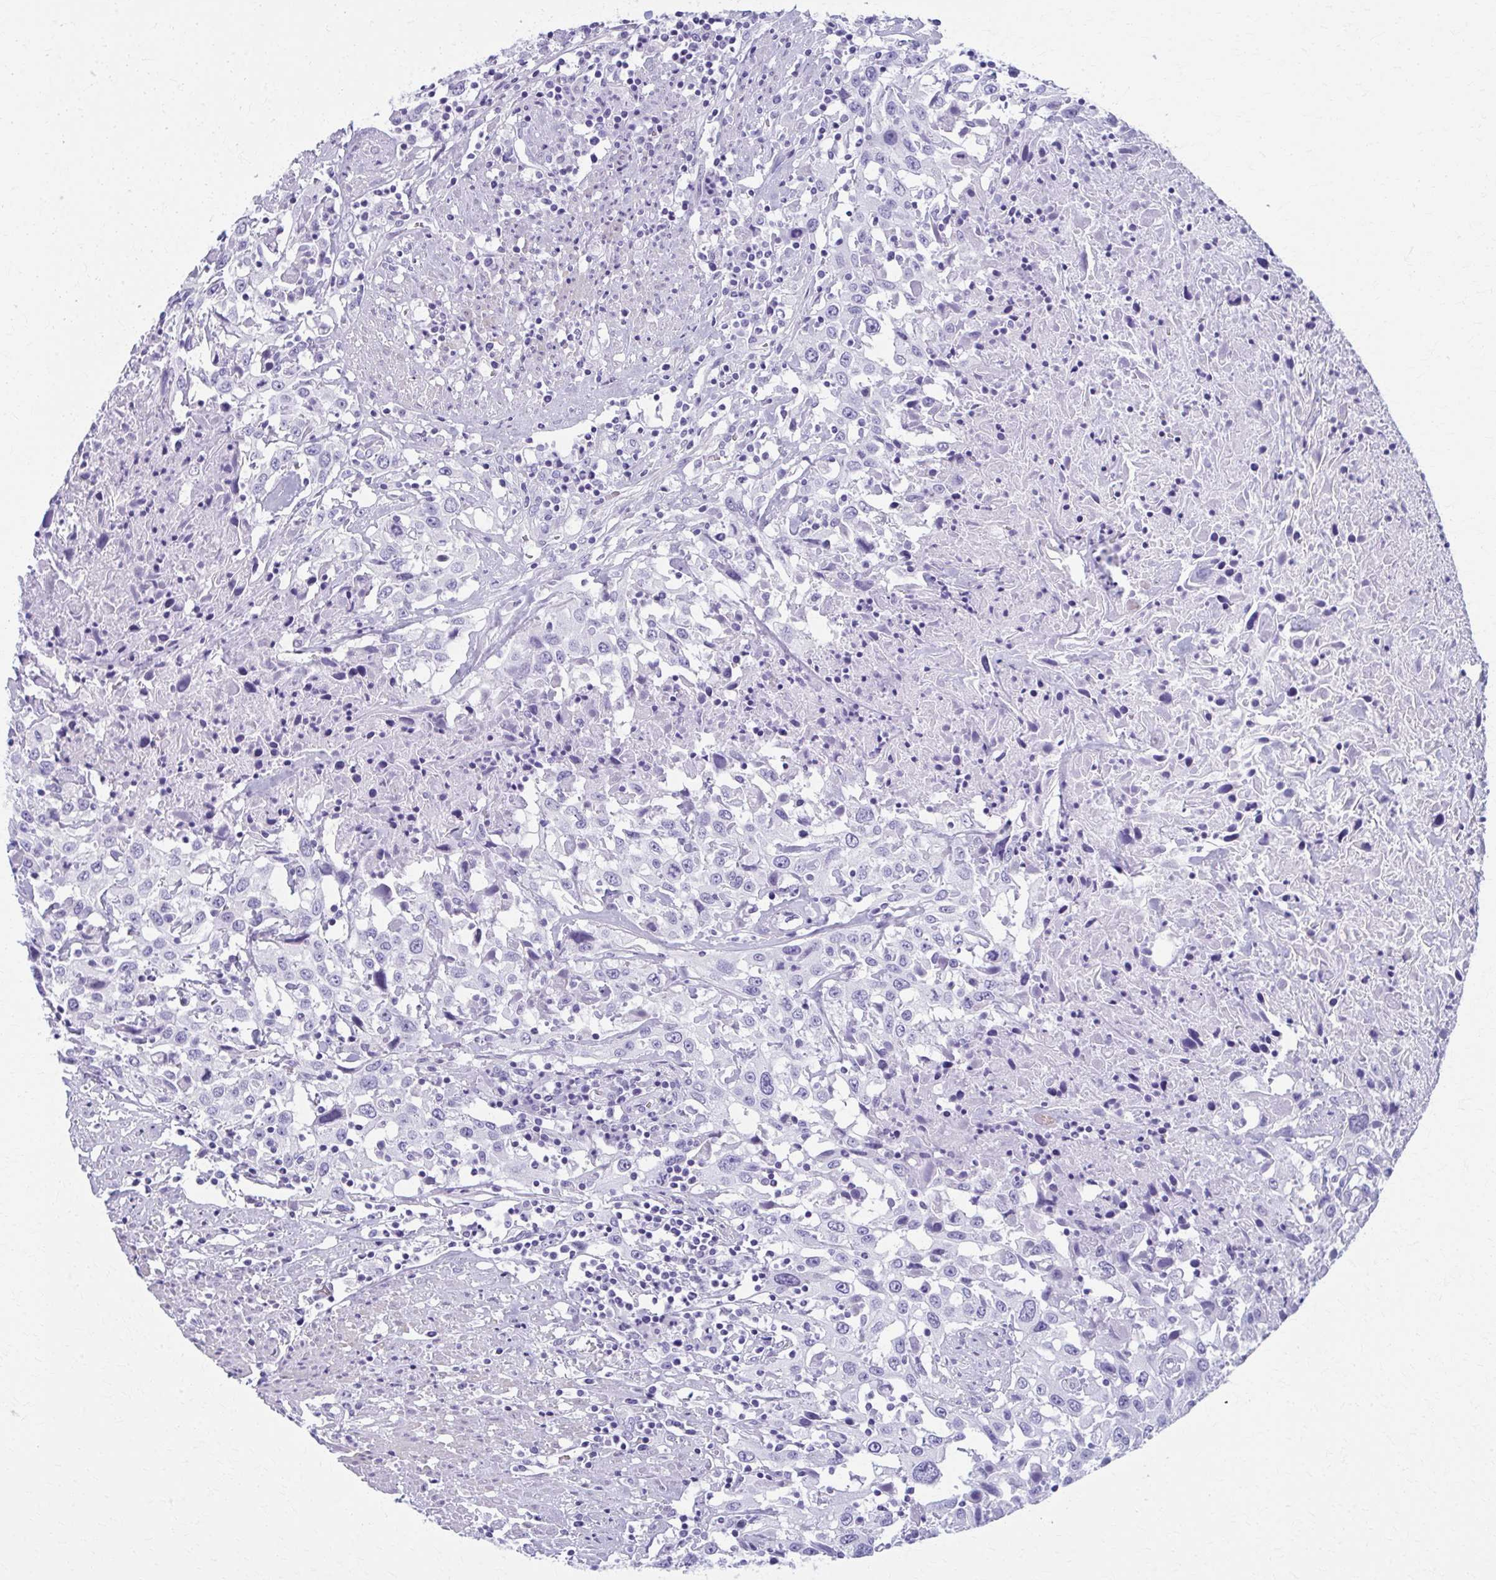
{"staining": {"intensity": "negative", "quantity": "none", "location": "none"}, "tissue": "urothelial cancer", "cell_type": "Tumor cells", "image_type": "cancer", "snomed": [{"axis": "morphology", "description": "Urothelial carcinoma, High grade"}, {"axis": "topography", "description": "Urinary bladder"}], "caption": "Histopathology image shows no protein positivity in tumor cells of urothelial carcinoma (high-grade) tissue.", "gene": "MPLKIP", "patient": {"sex": "male", "age": 61}}